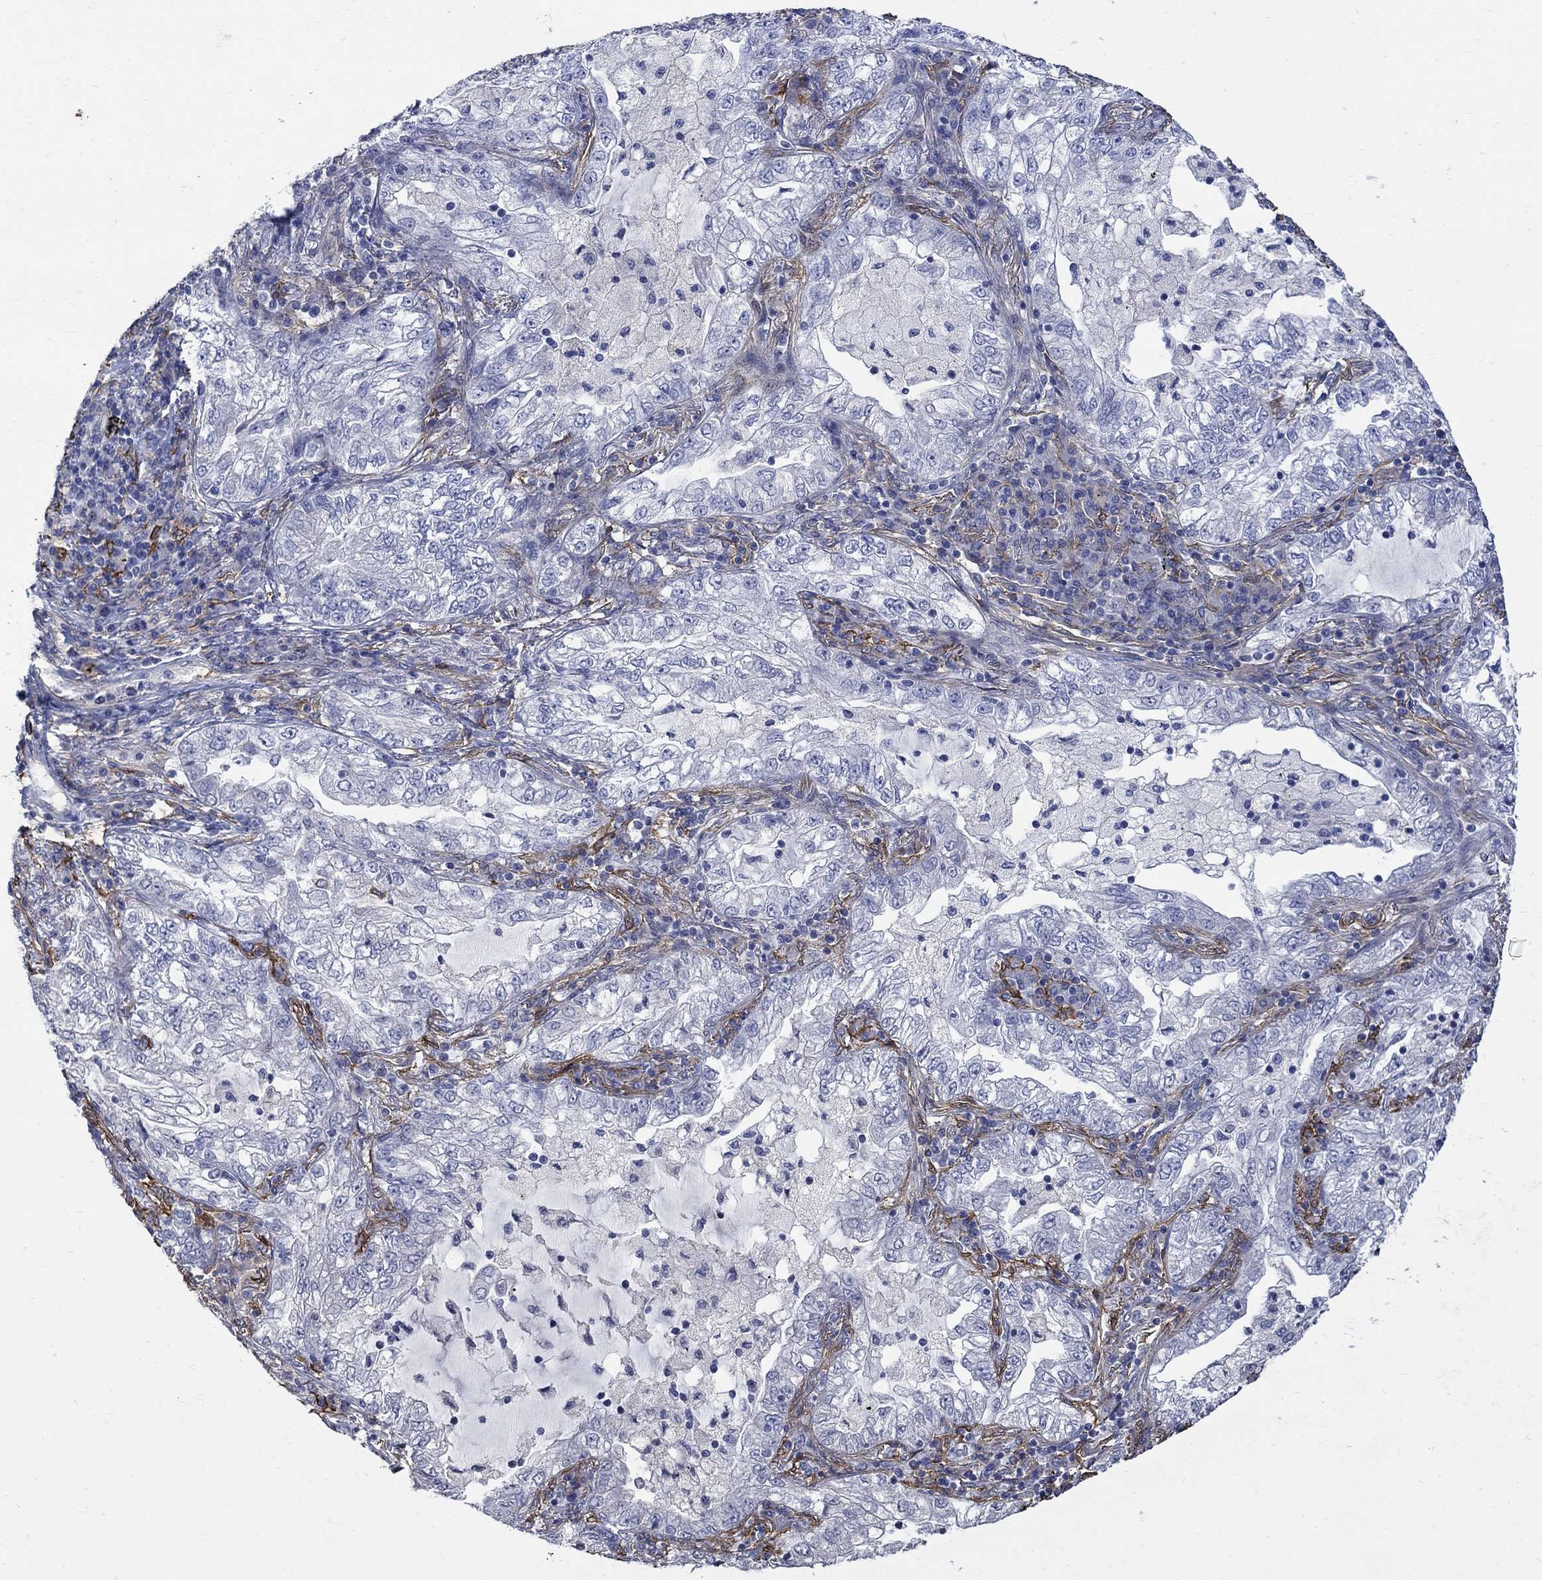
{"staining": {"intensity": "negative", "quantity": "none", "location": "none"}, "tissue": "lung cancer", "cell_type": "Tumor cells", "image_type": "cancer", "snomed": [{"axis": "morphology", "description": "Adenocarcinoma, NOS"}, {"axis": "topography", "description": "Lung"}], "caption": "Human lung adenocarcinoma stained for a protein using immunohistochemistry (IHC) exhibits no staining in tumor cells.", "gene": "TGM2", "patient": {"sex": "female", "age": 73}}